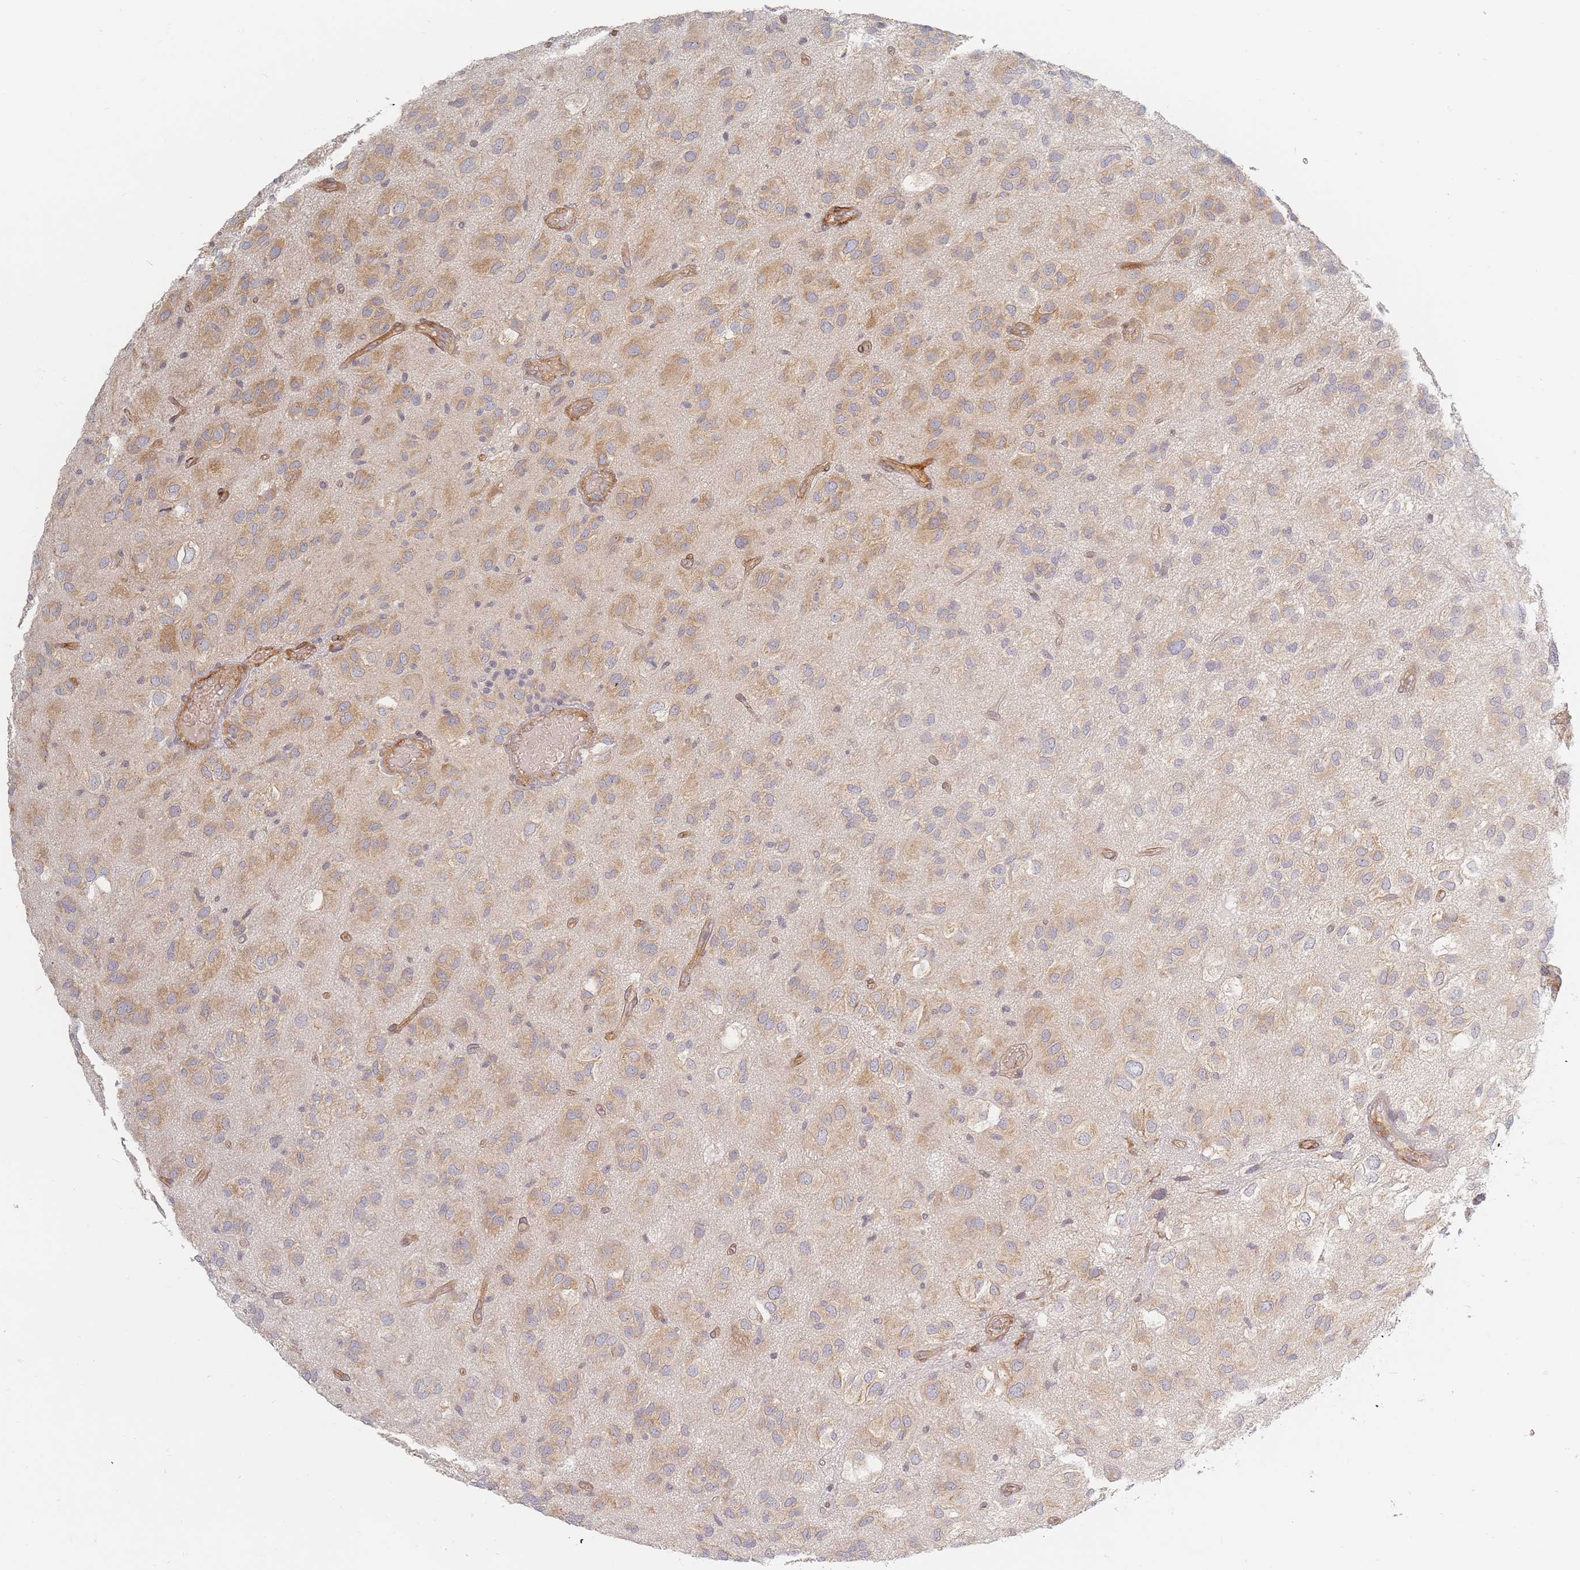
{"staining": {"intensity": "moderate", "quantity": ">75%", "location": "cytoplasmic/membranous"}, "tissue": "glioma", "cell_type": "Tumor cells", "image_type": "cancer", "snomed": [{"axis": "morphology", "description": "Glioma, malignant, Low grade"}, {"axis": "topography", "description": "Brain"}], "caption": "The micrograph exhibits staining of malignant glioma (low-grade), revealing moderate cytoplasmic/membranous protein staining (brown color) within tumor cells.", "gene": "ZKSCAN7", "patient": {"sex": "male", "age": 66}}